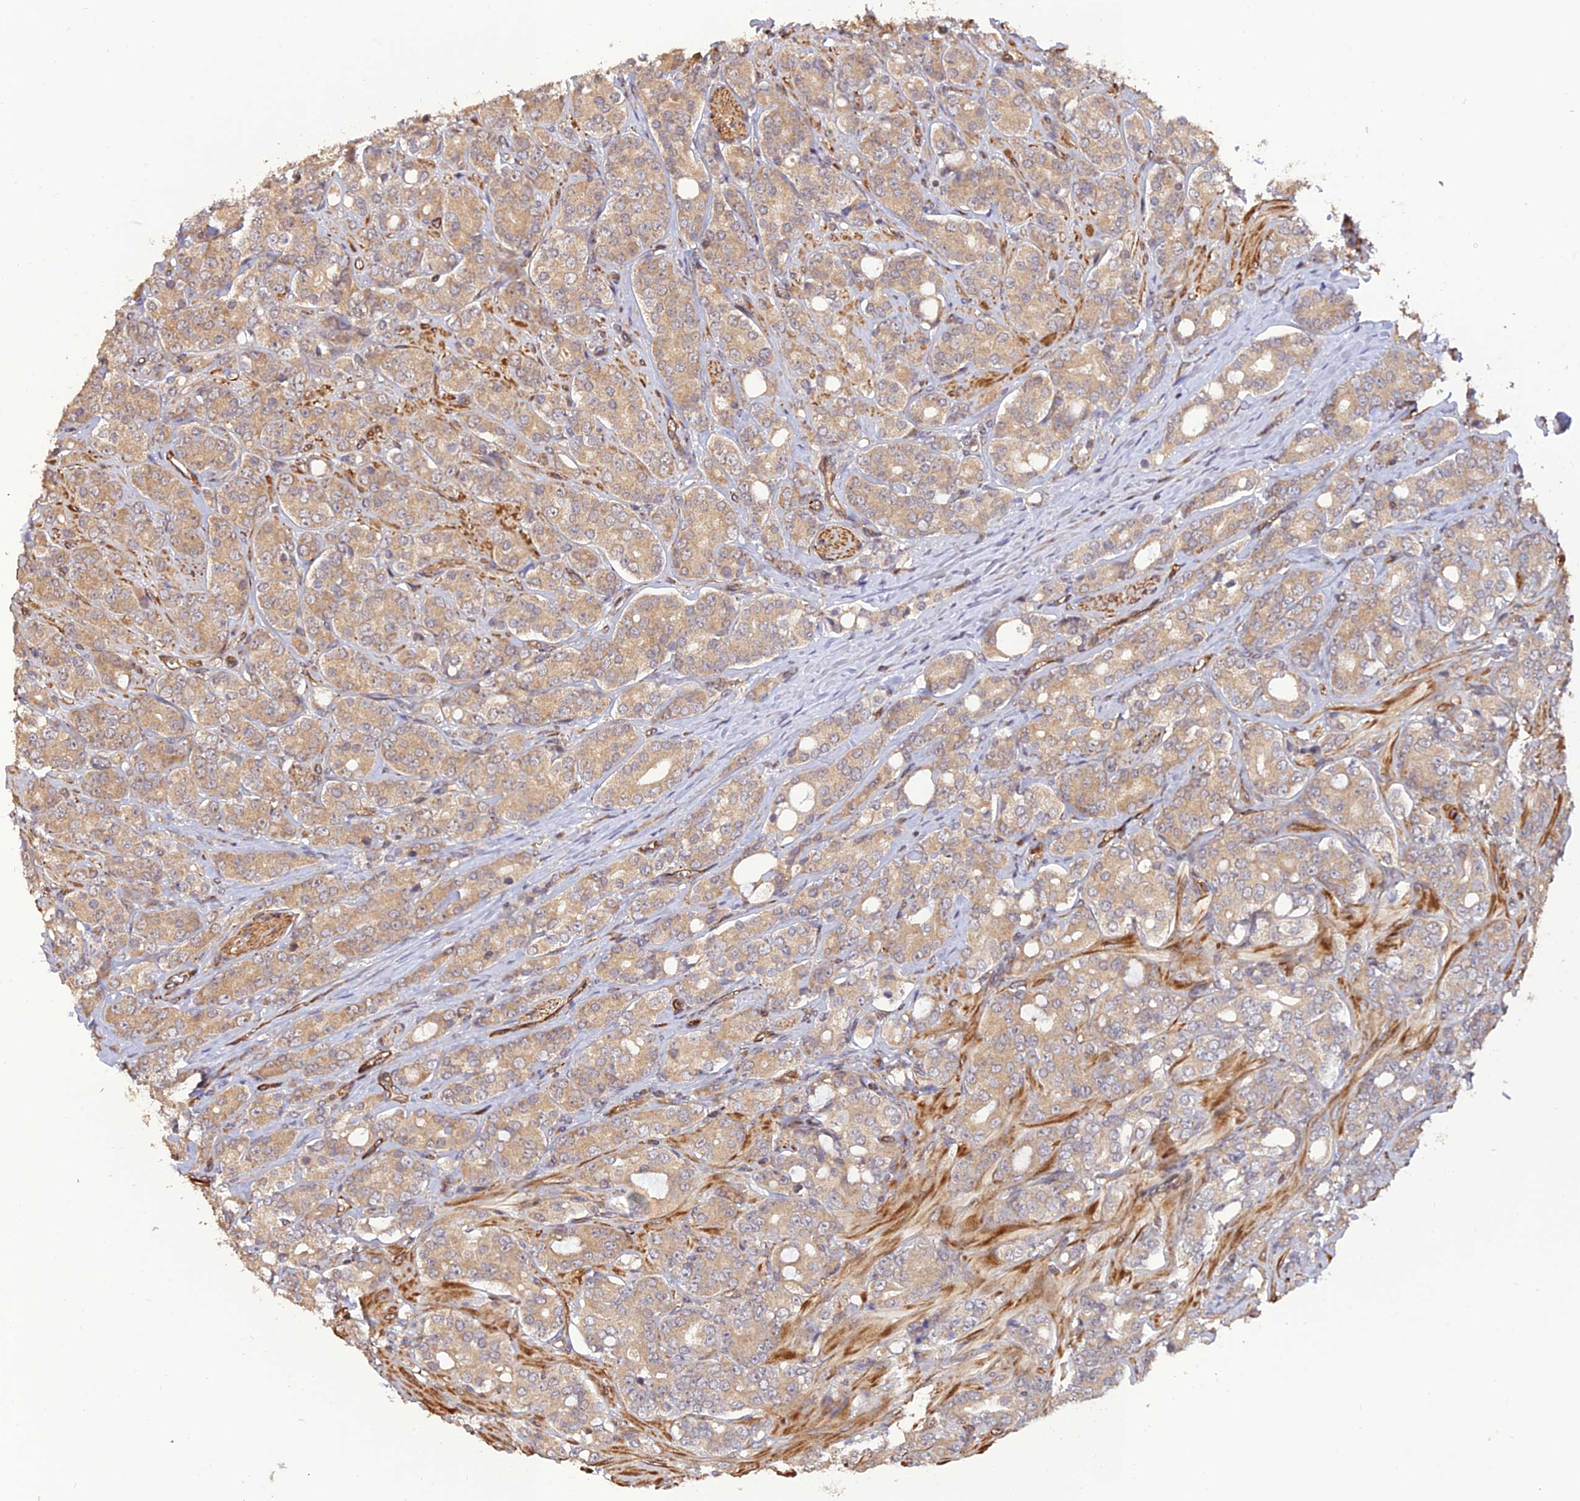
{"staining": {"intensity": "moderate", "quantity": ">75%", "location": "cytoplasmic/membranous"}, "tissue": "prostate cancer", "cell_type": "Tumor cells", "image_type": "cancer", "snomed": [{"axis": "morphology", "description": "Adenocarcinoma, High grade"}, {"axis": "topography", "description": "Prostate"}], "caption": "Tumor cells exhibit medium levels of moderate cytoplasmic/membranous staining in about >75% of cells in prostate cancer (high-grade adenocarcinoma).", "gene": "CREBL2", "patient": {"sex": "male", "age": 62}}